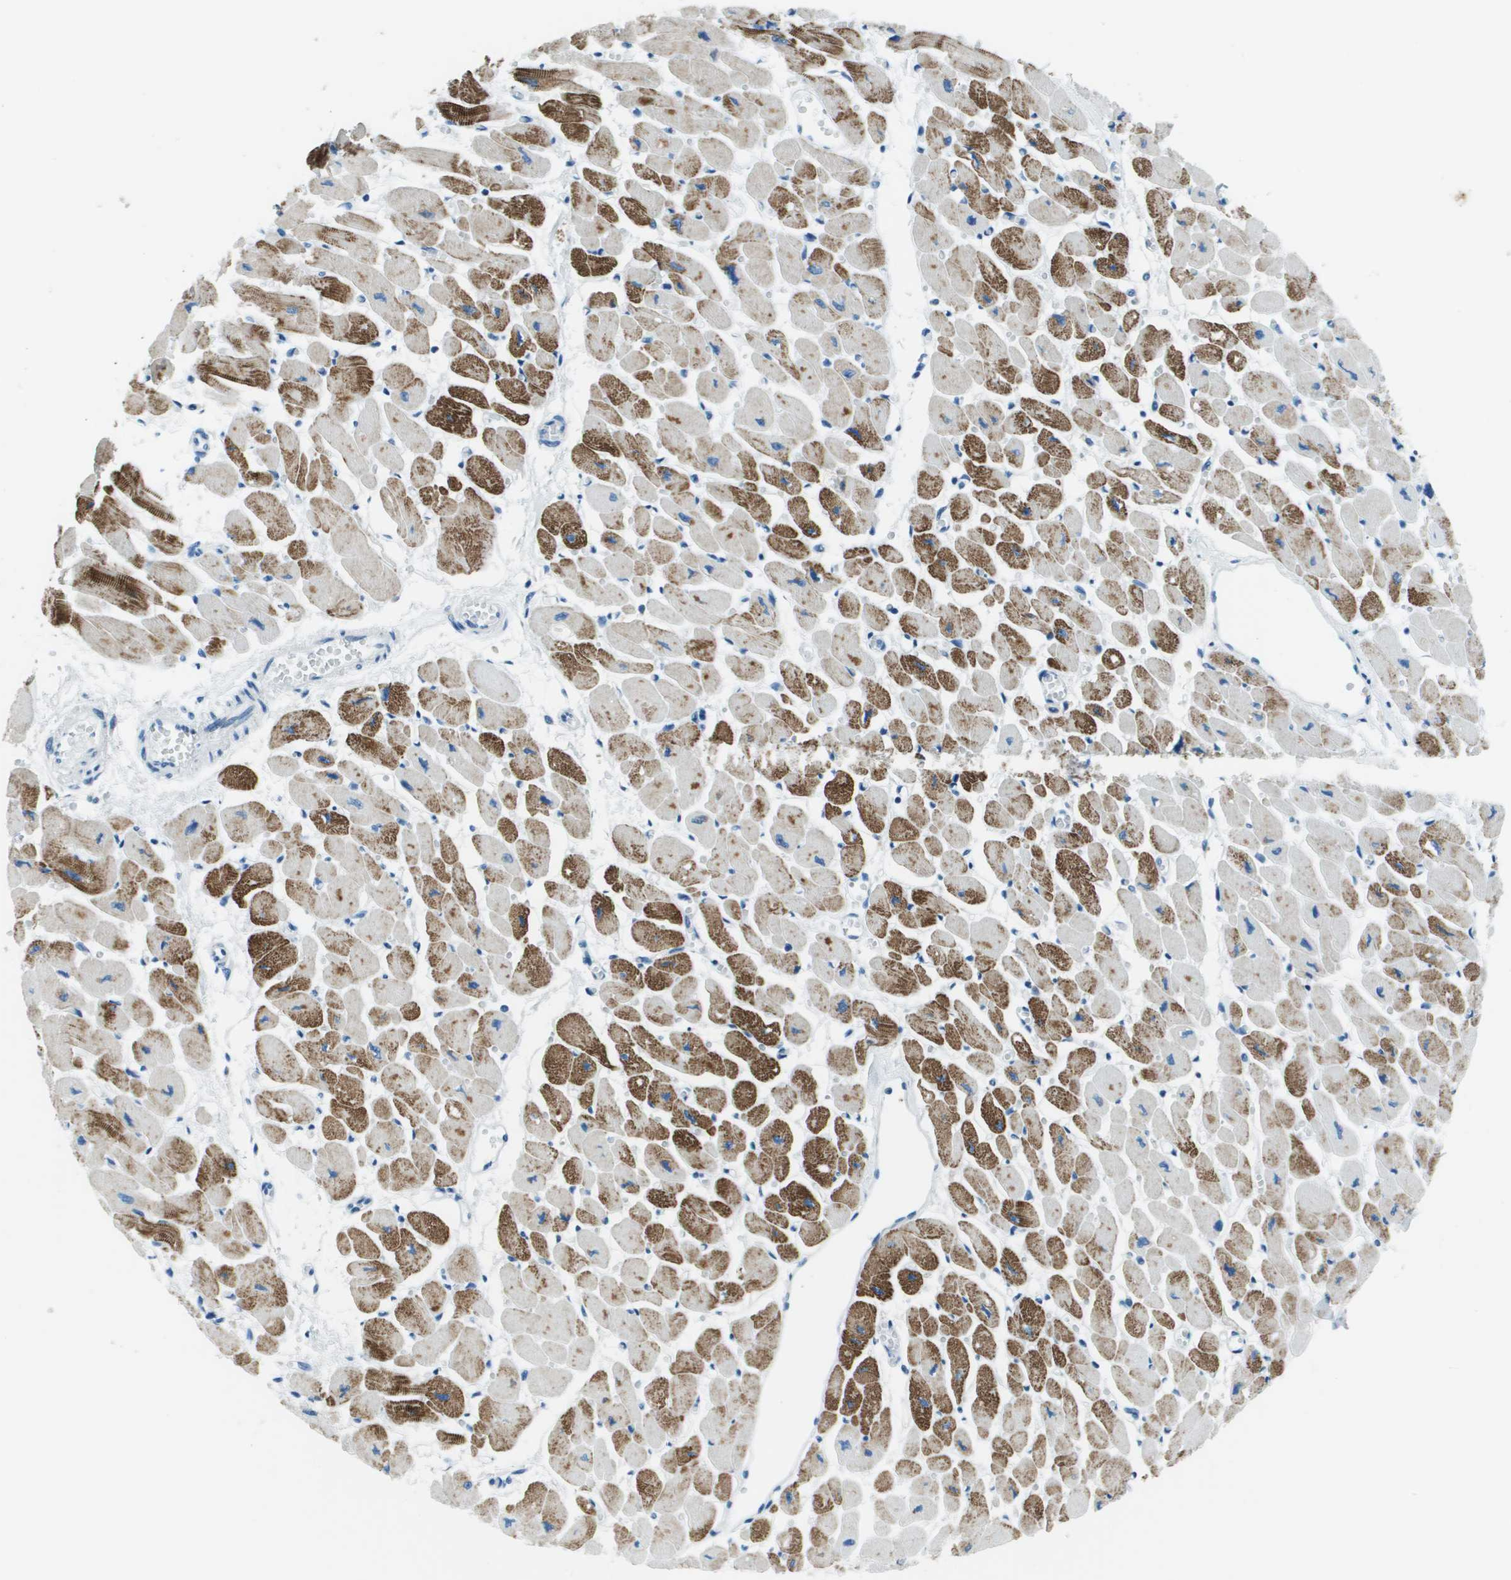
{"staining": {"intensity": "strong", "quantity": "25%-75%", "location": "cytoplasmic/membranous"}, "tissue": "heart muscle", "cell_type": "Cardiomyocytes", "image_type": "normal", "snomed": [{"axis": "morphology", "description": "Normal tissue, NOS"}, {"axis": "topography", "description": "Heart"}], "caption": "The image shows staining of benign heart muscle, revealing strong cytoplasmic/membranous protein positivity (brown color) within cardiomyocytes. Immunohistochemistry stains the protein of interest in brown and the nuclei are stained blue.", "gene": "SLC16A10", "patient": {"sex": "female", "age": 54}}